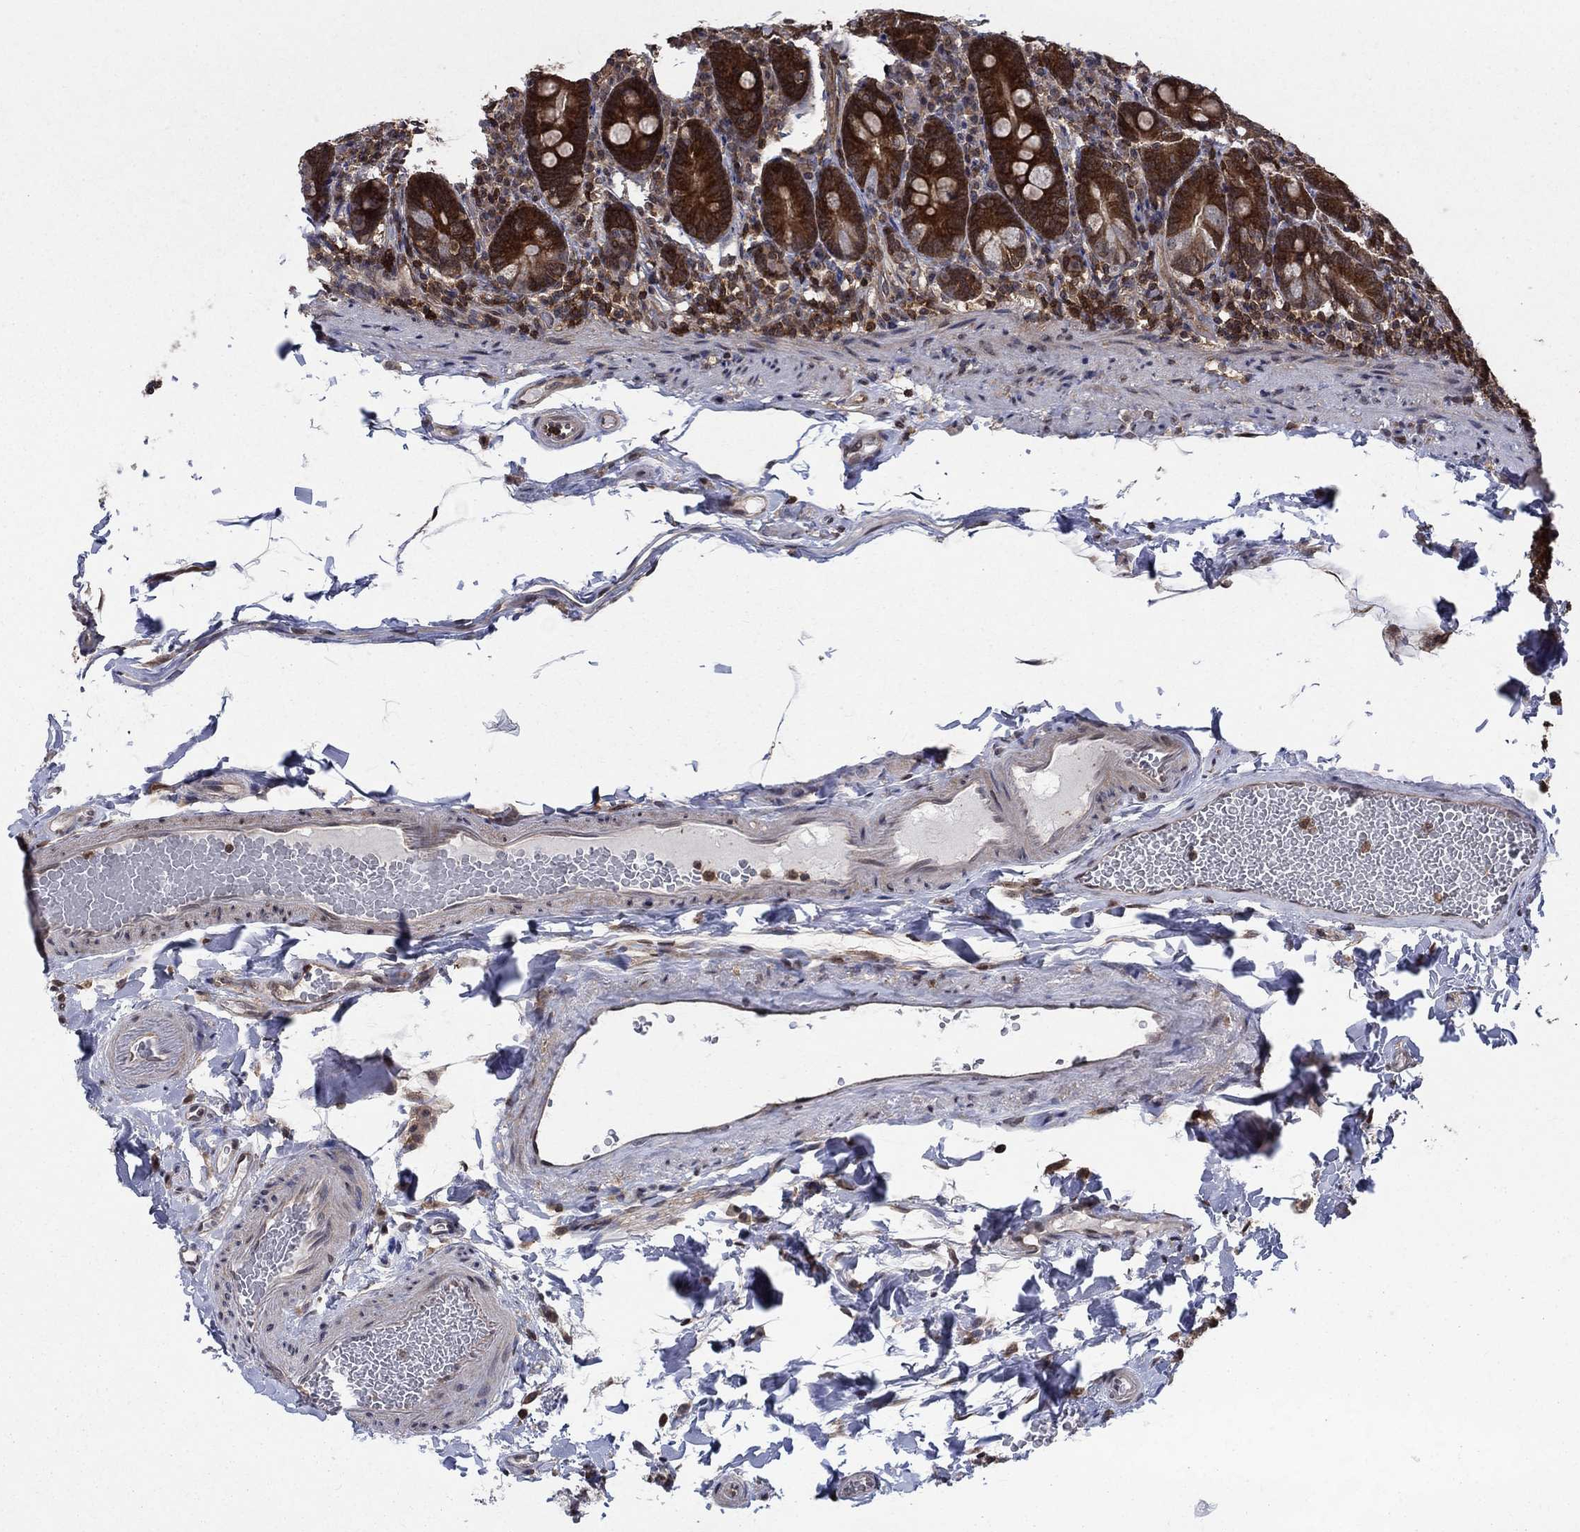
{"staining": {"intensity": "strong", "quantity": ">75%", "location": "cytoplasmic/membranous"}, "tissue": "duodenum", "cell_type": "Glandular cells", "image_type": "normal", "snomed": [{"axis": "morphology", "description": "Normal tissue, NOS"}, {"axis": "topography", "description": "Duodenum"}], "caption": "Glandular cells reveal high levels of strong cytoplasmic/membranous positivity in approximately >75% of cells in unremarkable human duodenum.", "gene": "CACYBP", "patient": {"sex": "female", "age": 67}}